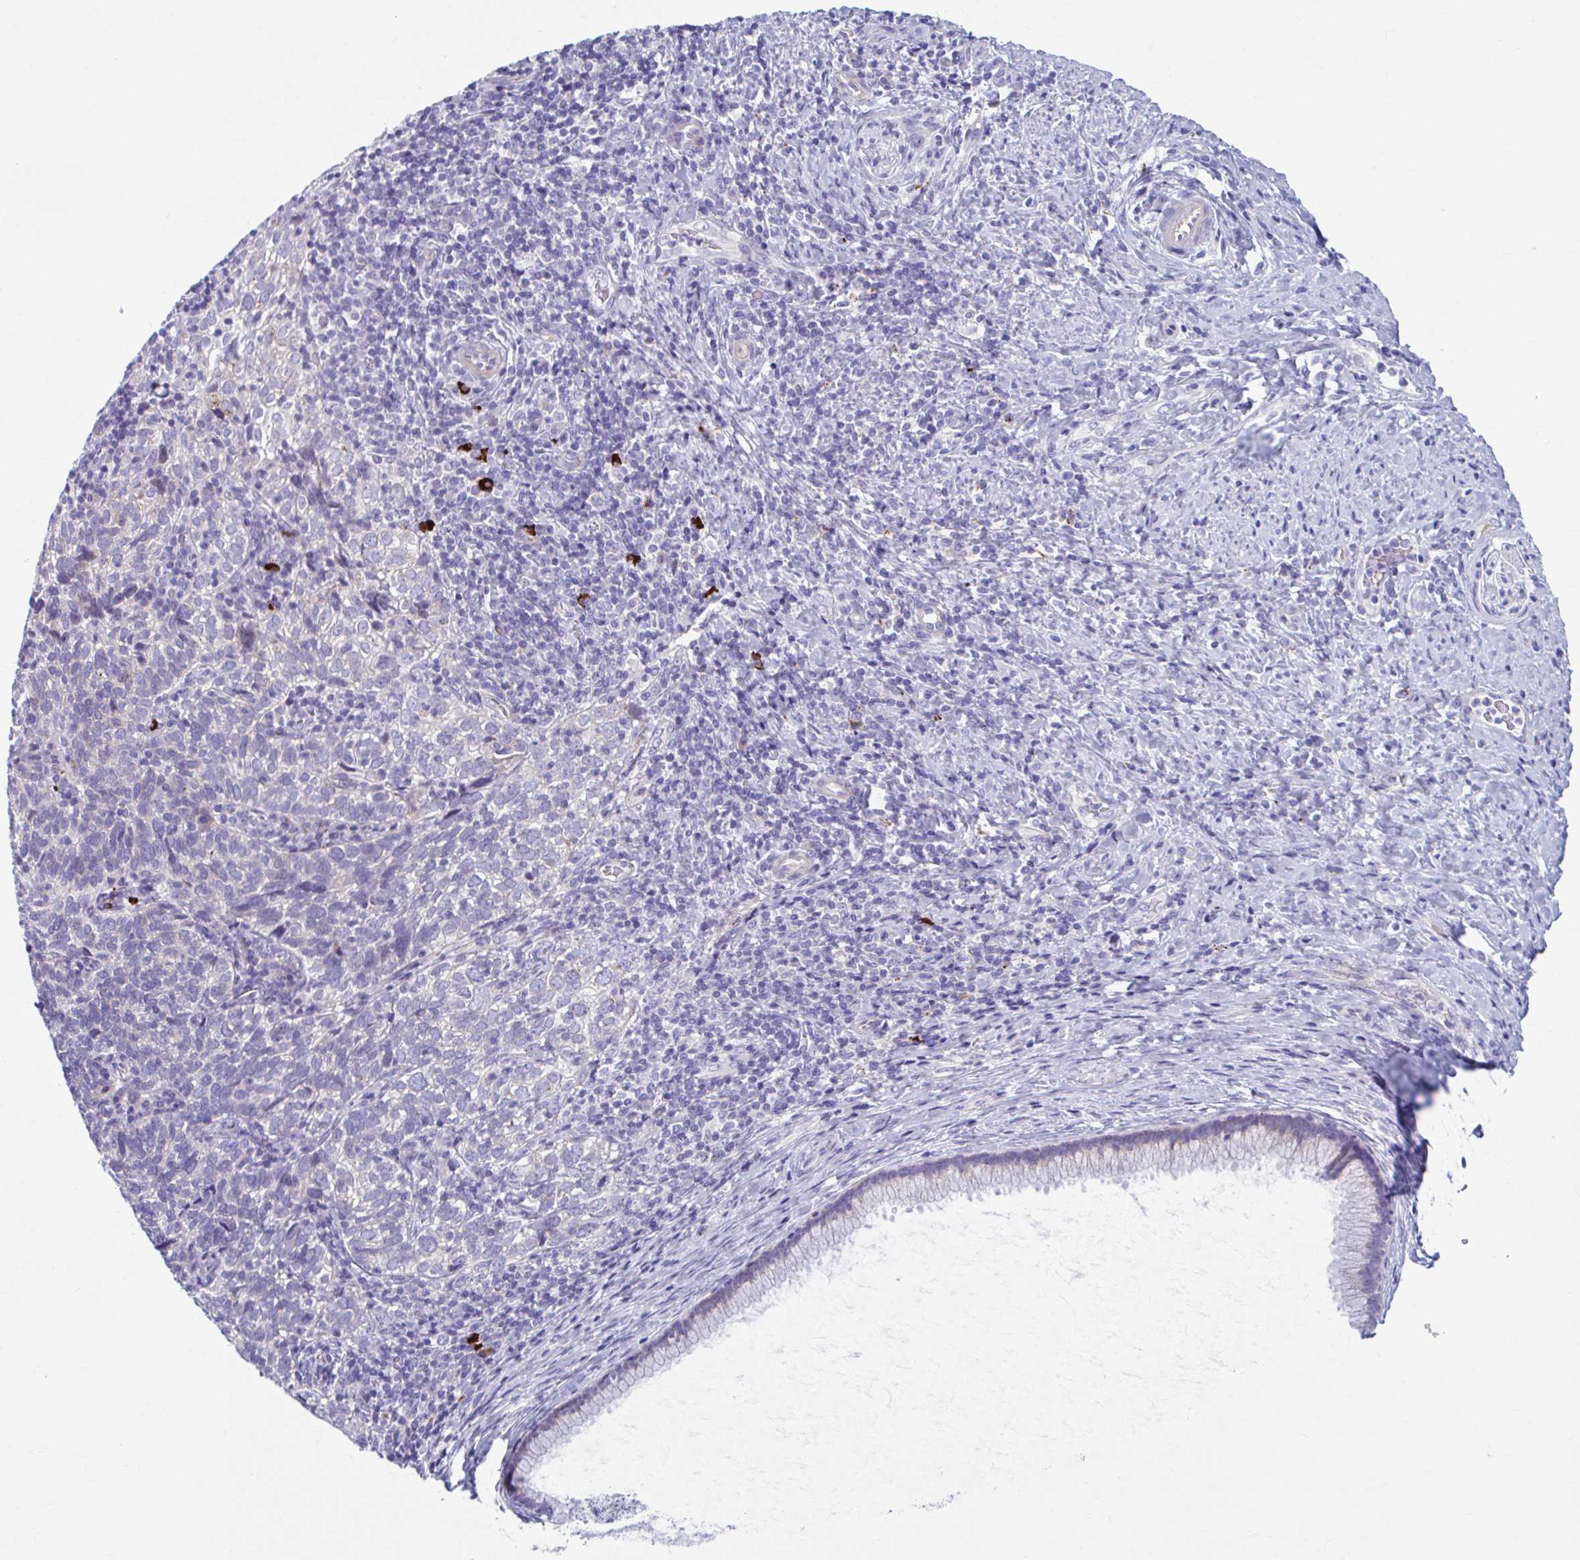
{"staining": {"intensity": "negative", "quantity": "none", "location": "none"}, "tissue": "cervical cancer", "cell_type": "Tumor cells", "image_type": "cancer", "snomed": [{"axis": "morphology", "description": "Normal tissue, NOS"}, {"axis": "morphology", "description": "Squamous cell carcinoma, NOS"}, {"axis": "topography", "description": "Vagina"}, {"axis": "topography", "description": "Cervix"}], "caption": "DAB (3,3'-diaminobenzidine) immunohistochemical staining of human cervical cancer (squamous cell carcinoma) reveals no significant staining in tumor cells.", "gene": "C12orf71", "patient": {"sex": "female", "age": 45}}